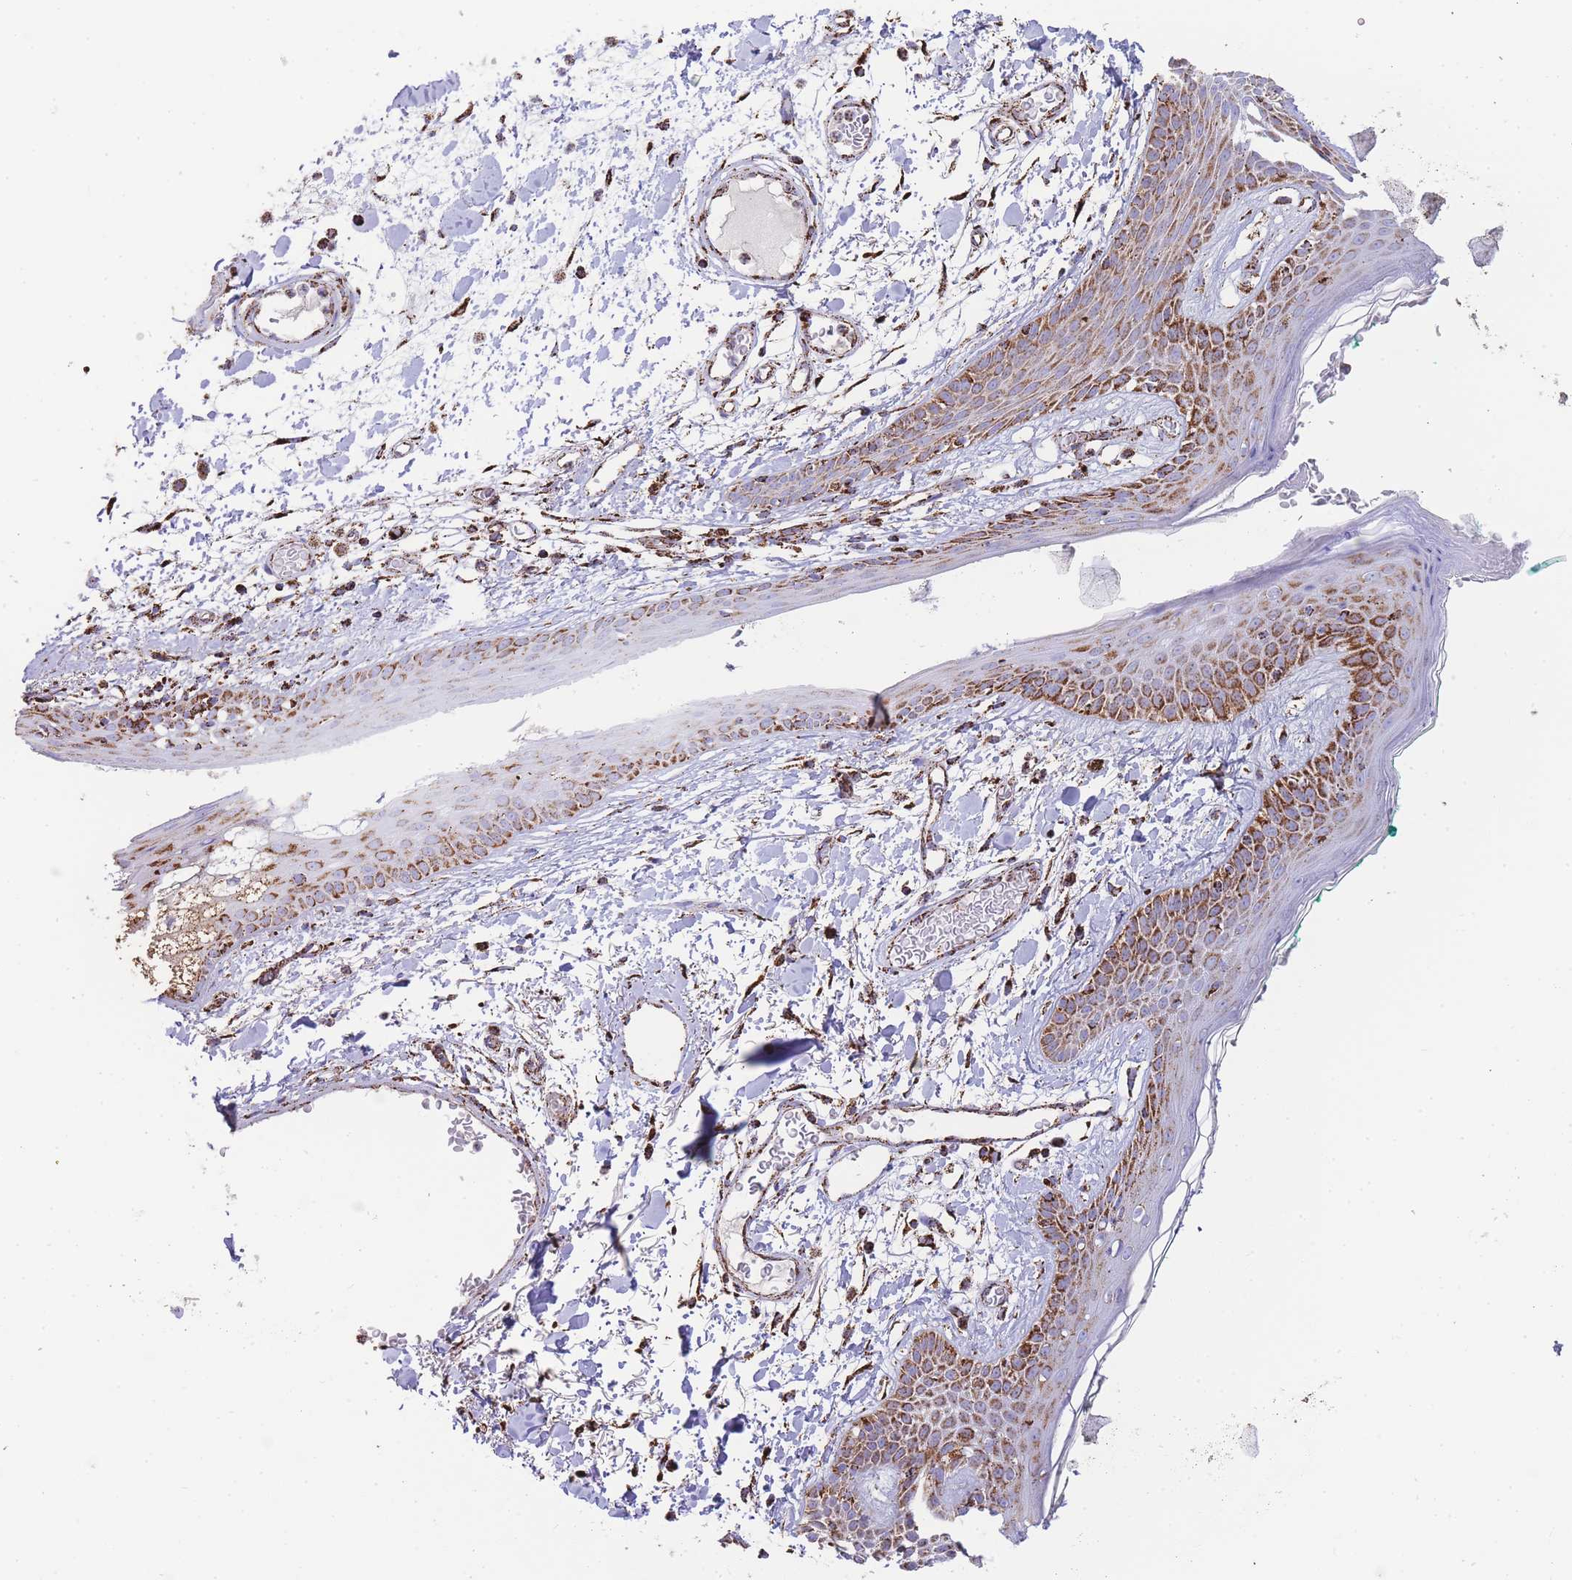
{"staining": {"intensity": "strong", "quantity": ">75%", "location": "cytoplasmic/membranous"}, "tissue": "skin", "cell_type": "Fibroblasts", "image_type": "normal", "snomed": [{"axis": "morphology", "description": "Normal tissue, NOS"}, {"axis": "topography", "description": "Skin"}], "caption": "The immunohistochemical stain highlights strong cytoplasmic/membranous expression in fibroblasts of normal skin. (DAB = brown stain, brightfield microscopy at high magnification).", "gene": "GSTM1", "patient": {"sex": "male", "age": 79}}